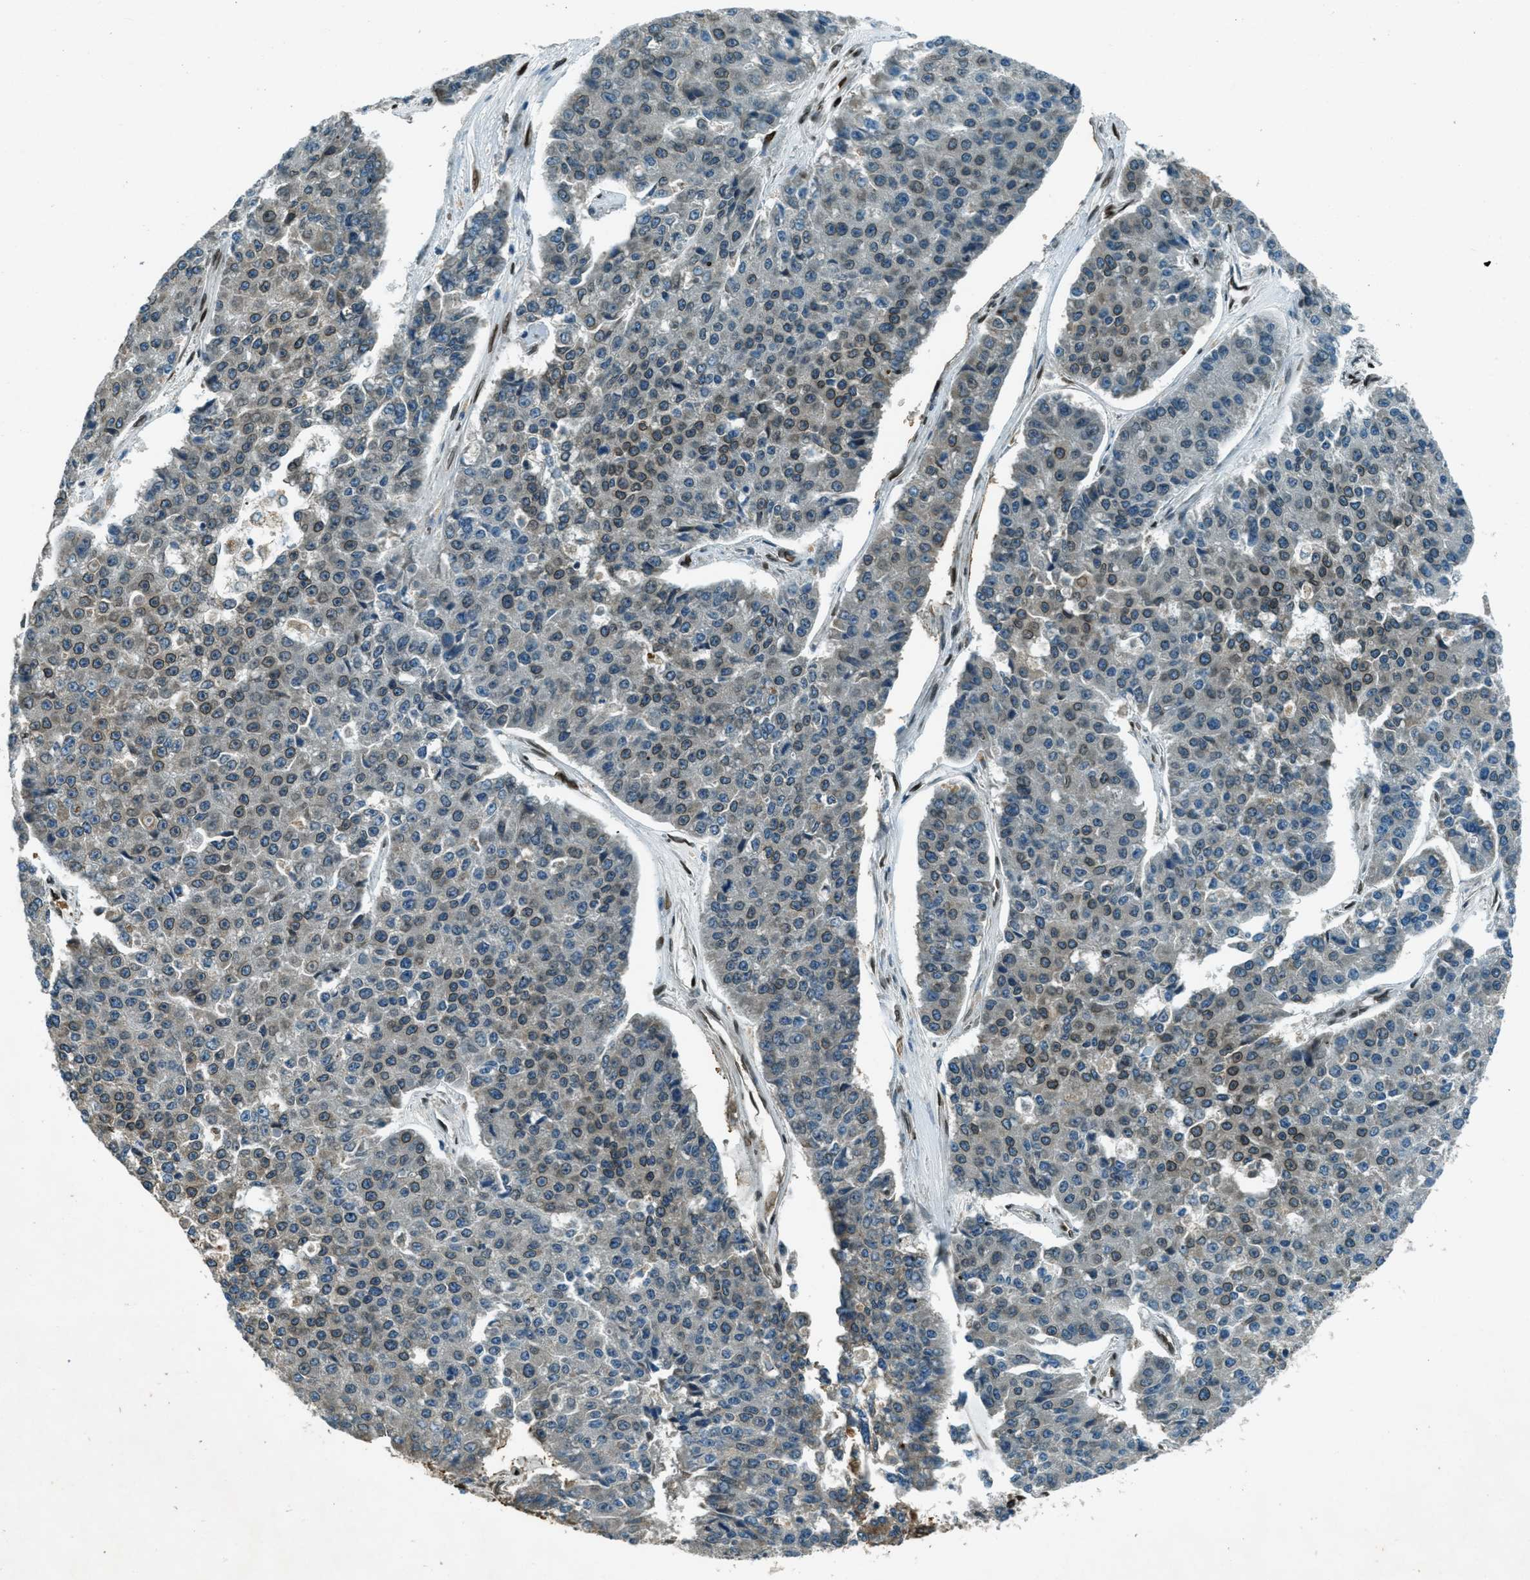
{"staining": {"intensity": "moderate", "quantity": "25%-75%", "location": "cytoplasmic/membranous,nuclear"}, "tissue": "pancreatic cancer", "cell_type": "Tumor cells", "image_type": "cancer", "snomed": [{"axis": "morphology", "description": "Adenocarcinoma, NOS"}, {"axis": "topography", "description": "Pancreas"}], "caption": "There is medium levels of moderate cytoplasmic/membranous and nuclear positivity in tumor cells of pancreatic cancer, as demonstrated by immunohistochemical staining (brown color).", "gene": "LEMD2", "patient": {"sex": "male", "age": 50}}